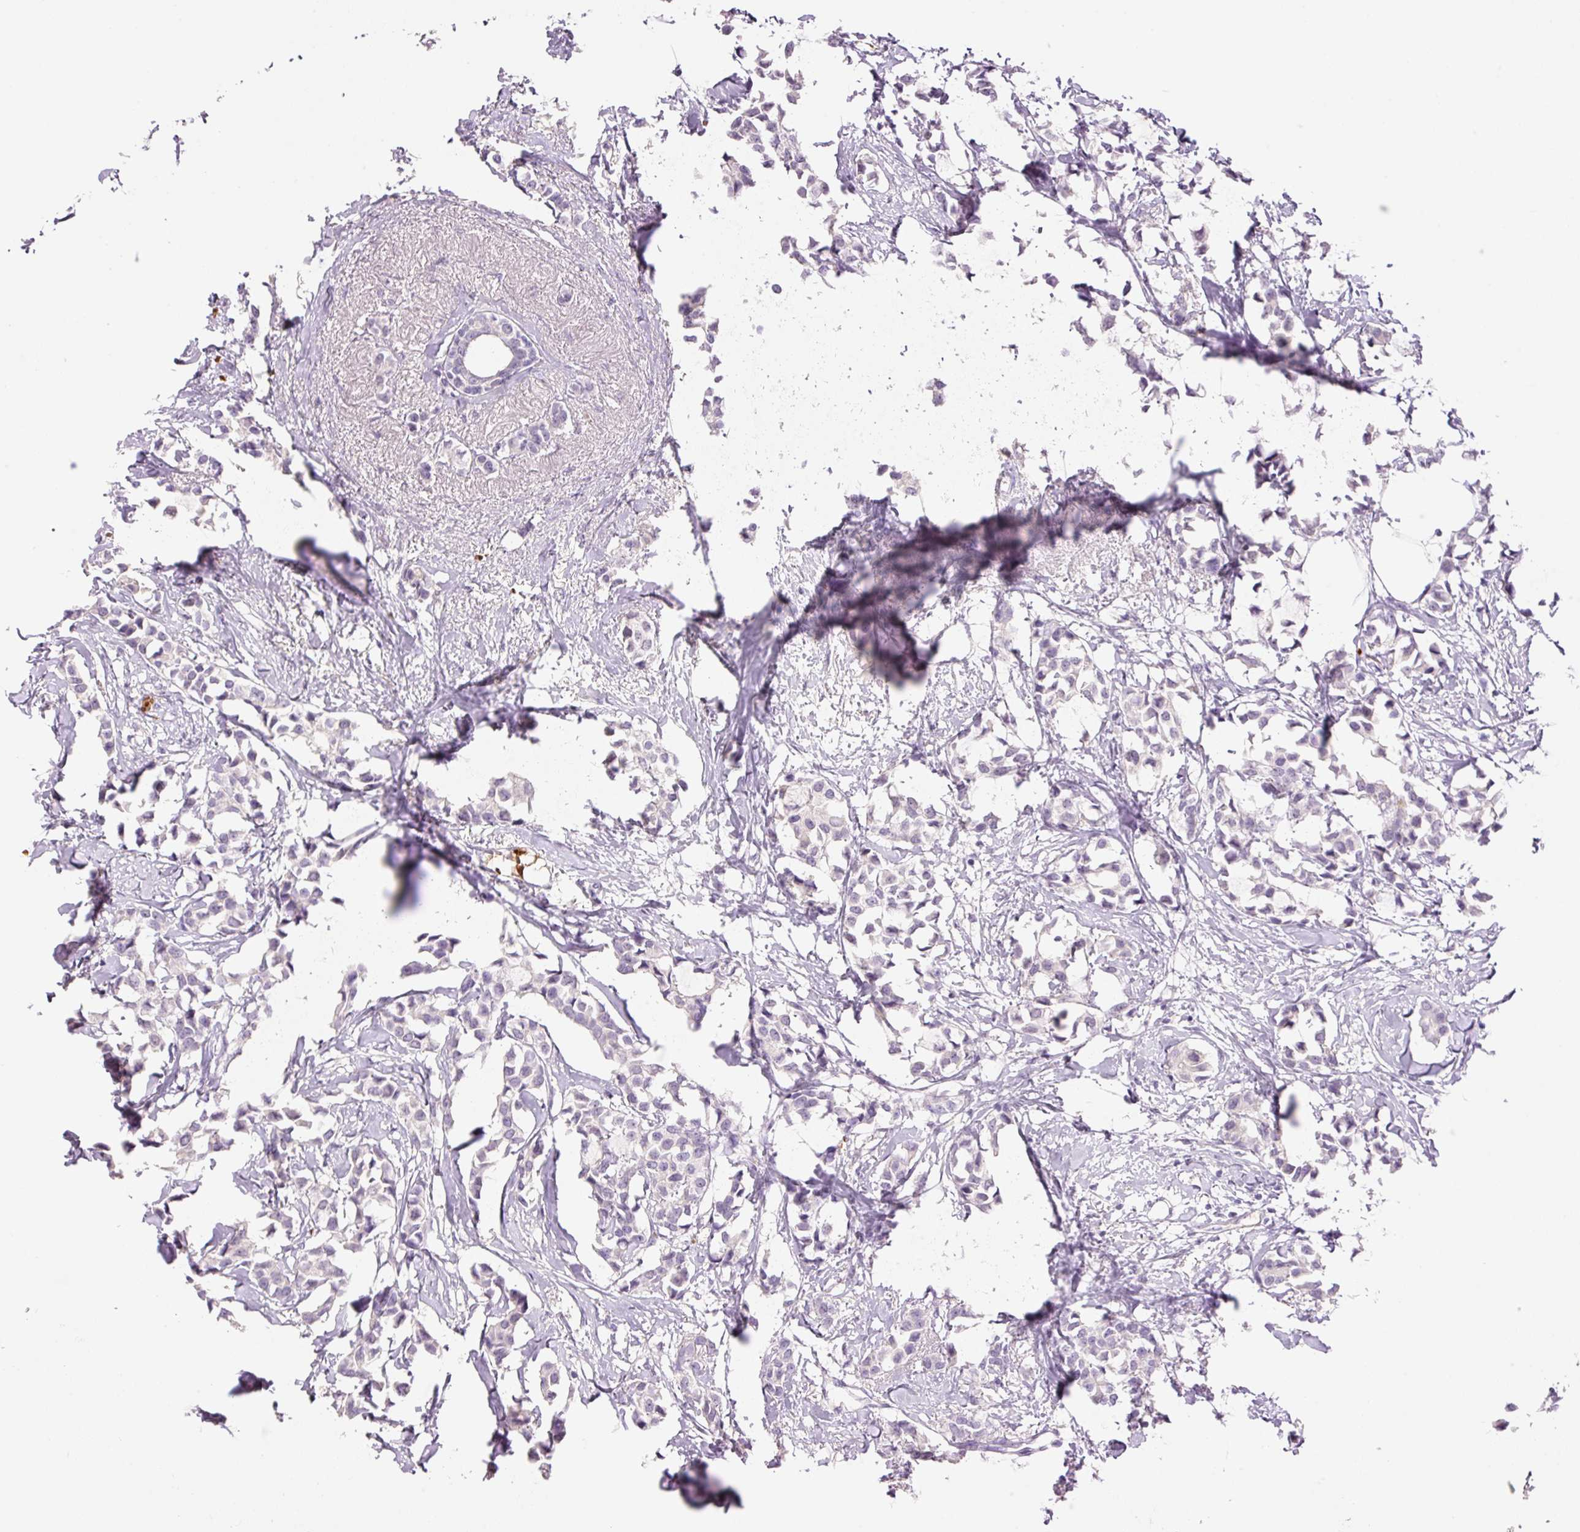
{"staining": {"intensity": "negative", "quantity": "none", "location": "none"}, "tissue": "breast cancer", "cell_type": "Tumor cells", "image_type": "cancer", "snomed": [{"axis": "morphology", "description": "Duct carcinoma"}, {"axis": "topography", "description": "Breast"}], "caption": "There is no significant expression in tumor cells of infiltrating ductal carcinoma (breast).", "gene": "LY6G6D", "patient": {"sex": "female", "age": 73}}